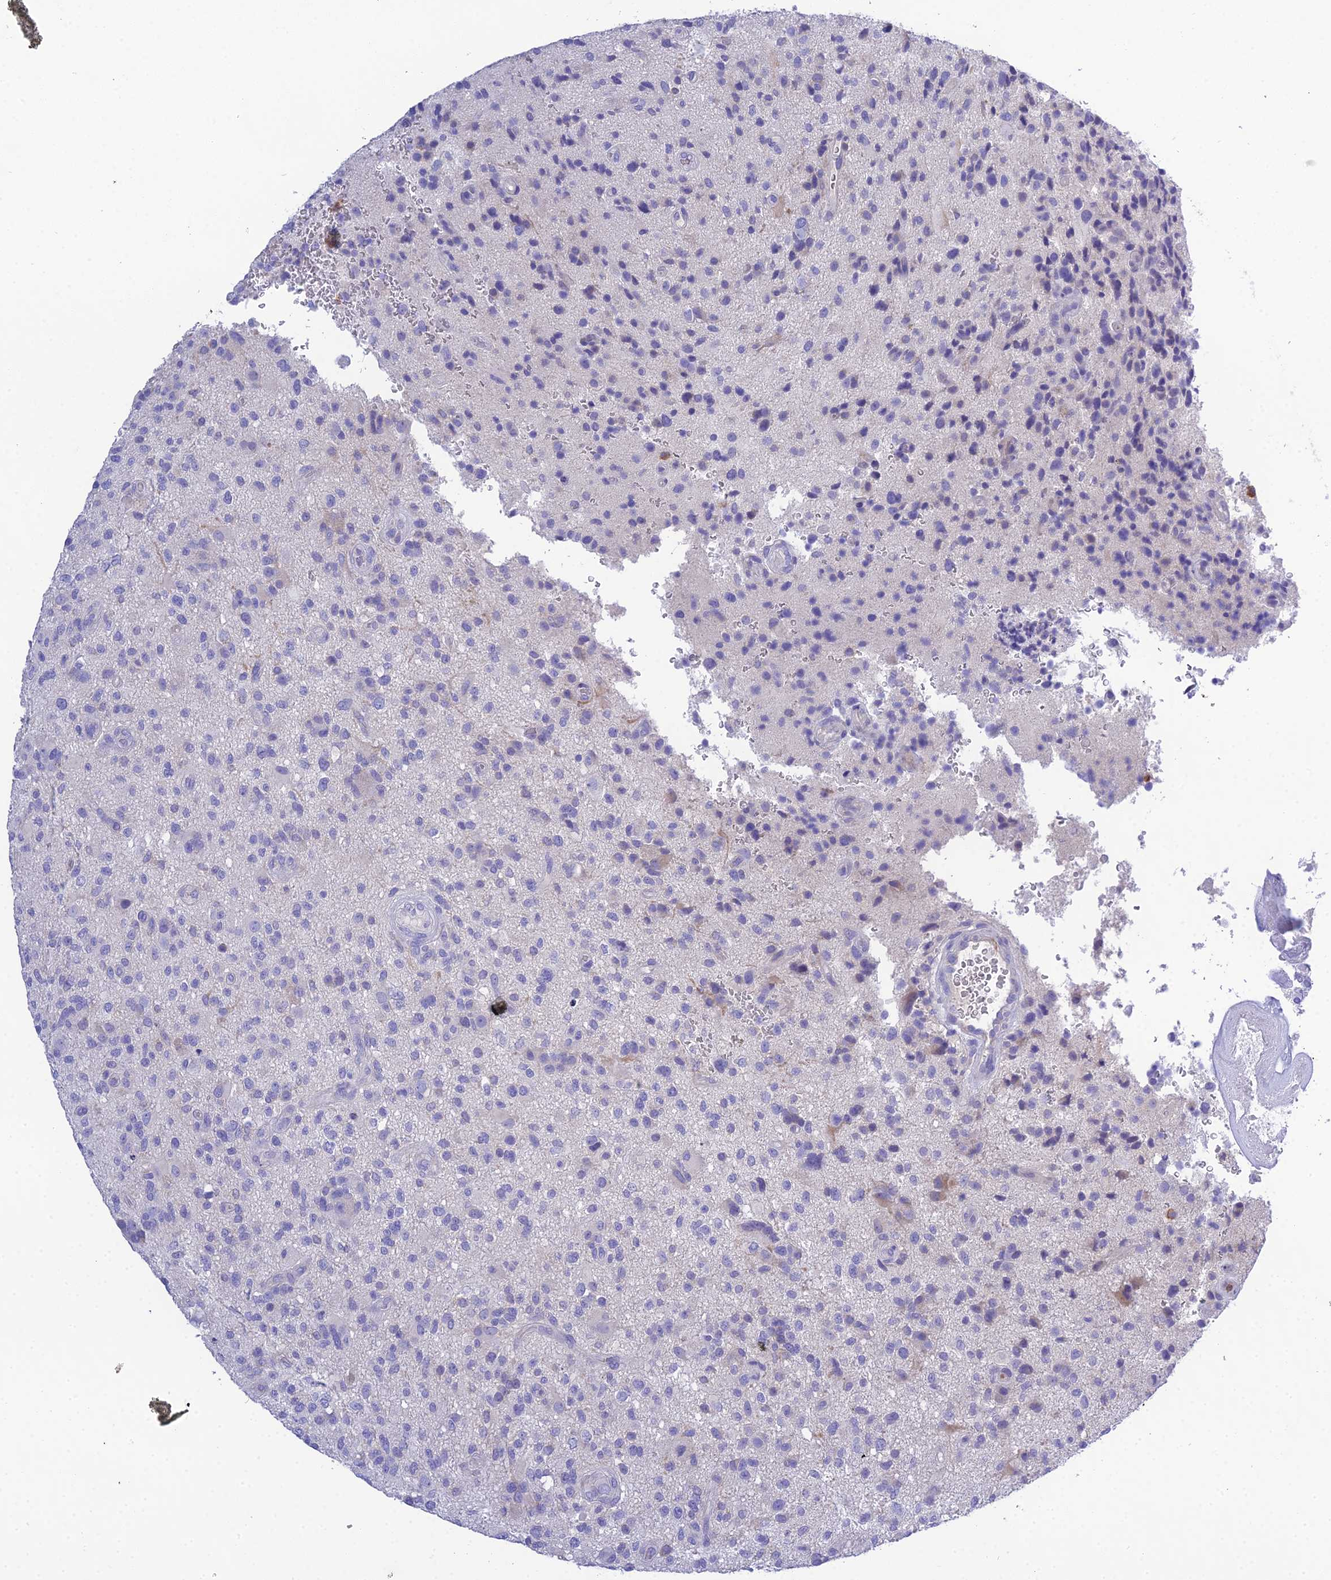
{"staining": {"intensity": "negative", "quantity": "none", "location": "none"}, "tissue": "glioma", "cell_type": "Tumor cells", "image_type": "cancer", "snomed": [{"axis": "morphology", "description": "Glioma, malignant, High grade"}, {"axis": "topography", "description": "Brain"}], "caption": "Image shows no protein expression in tumor cells of high-grade glioma (malignant) tissue.", "gene": "KIAA0408", "patient": {"sex": "male", "age": 47}}